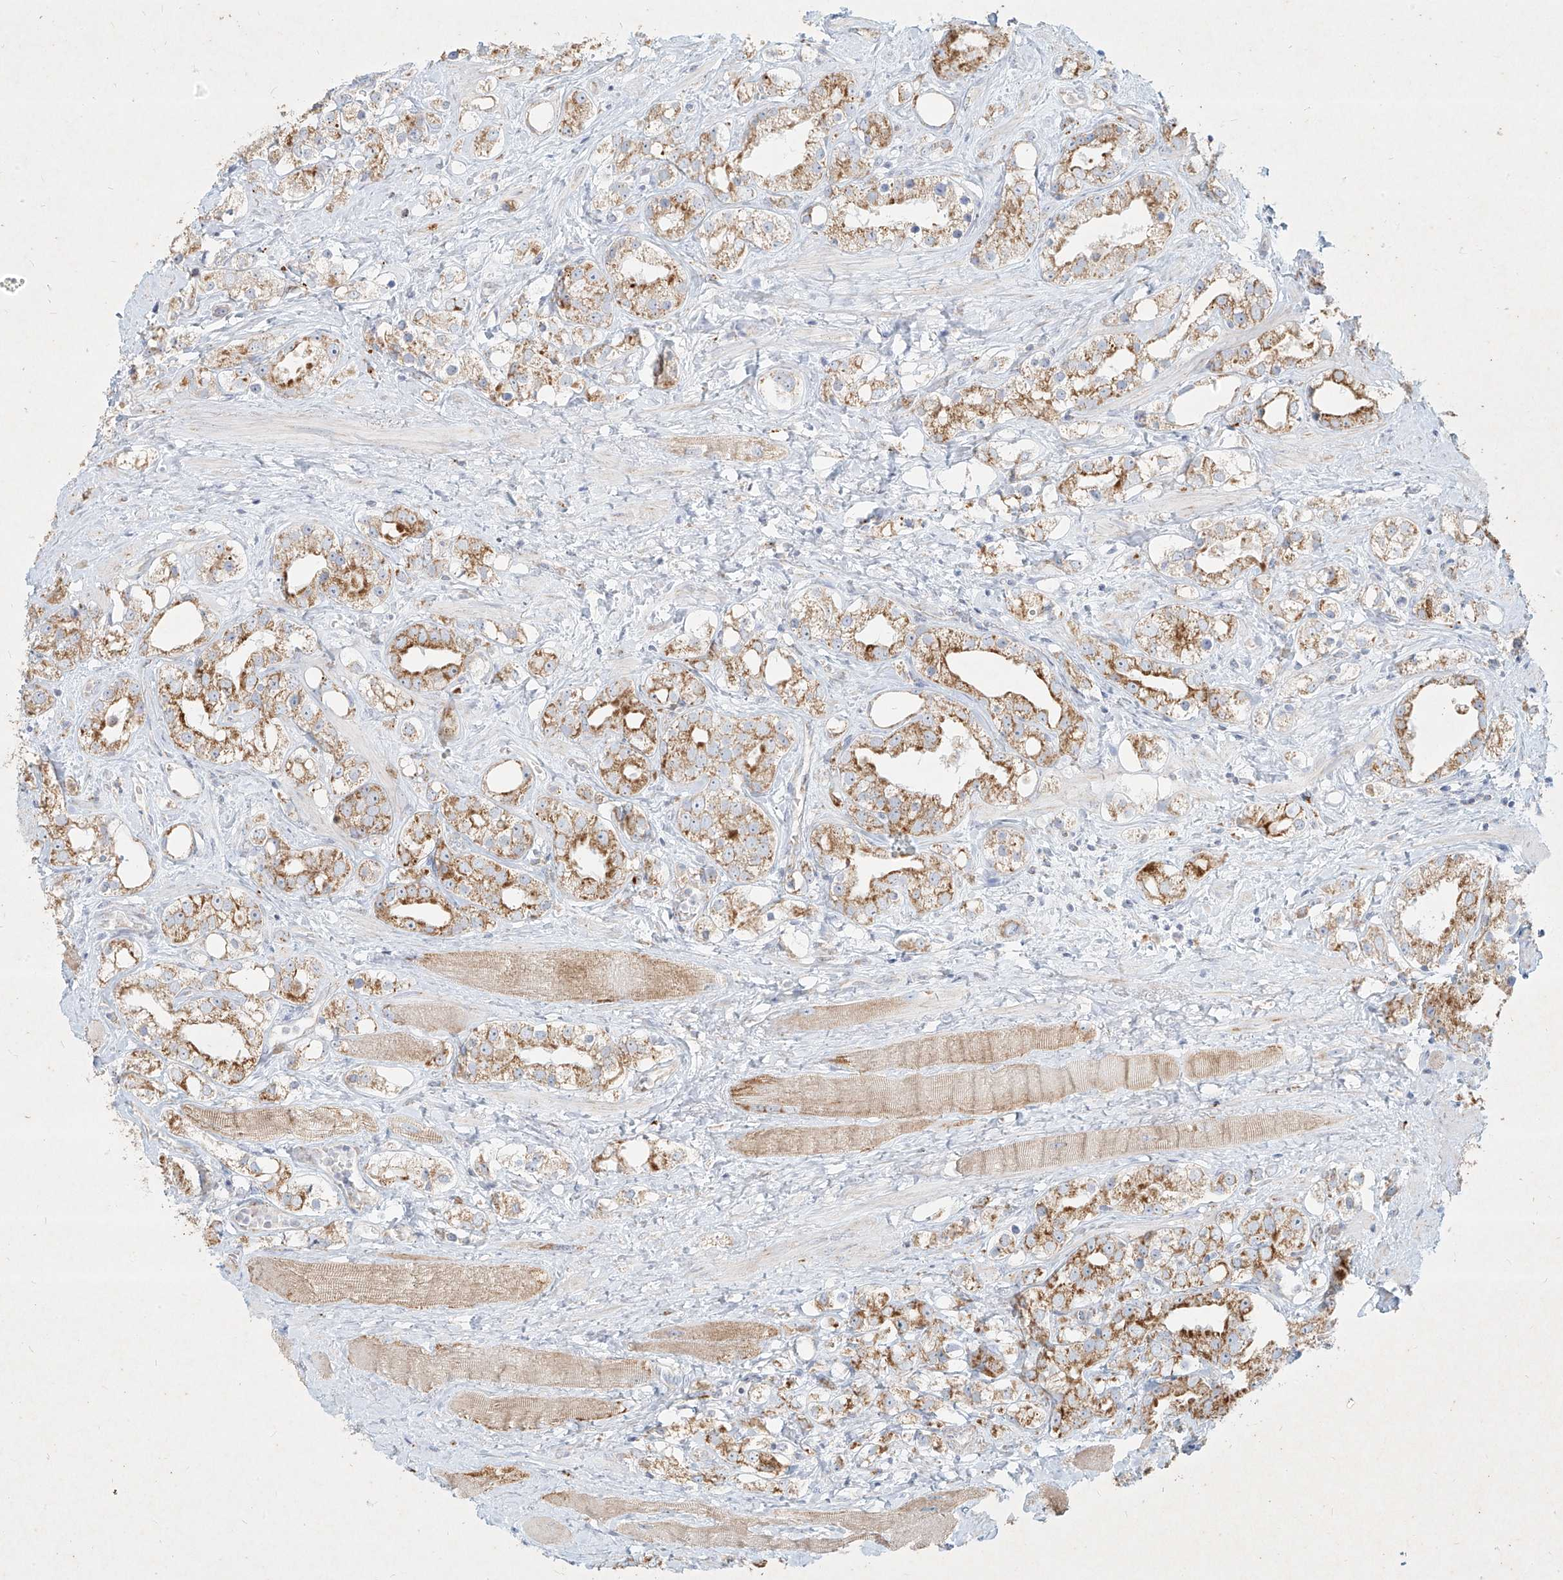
{"staining": {"intensity": "moderate", "quantity": "25%-75%", "location": "cytoplasmic/membranous"}, "tissue": "prostate cancer", "cell_type": "Tumor cells", "image_type": "cancer", "snomed": [{"axis": "morphology", "description": "Adenocarcinoma, NOS"}, {"axis": "topography", "description": "Prostate"}], "caption": "Immunohistochemical staining of human prostate adenocarcinoma displays moderate cytoplasmic/membranous protein positivity in about 25%-75% of tumor cells.", "gene": "MTX2", "patient": {"sex": "male", "age": 79}}